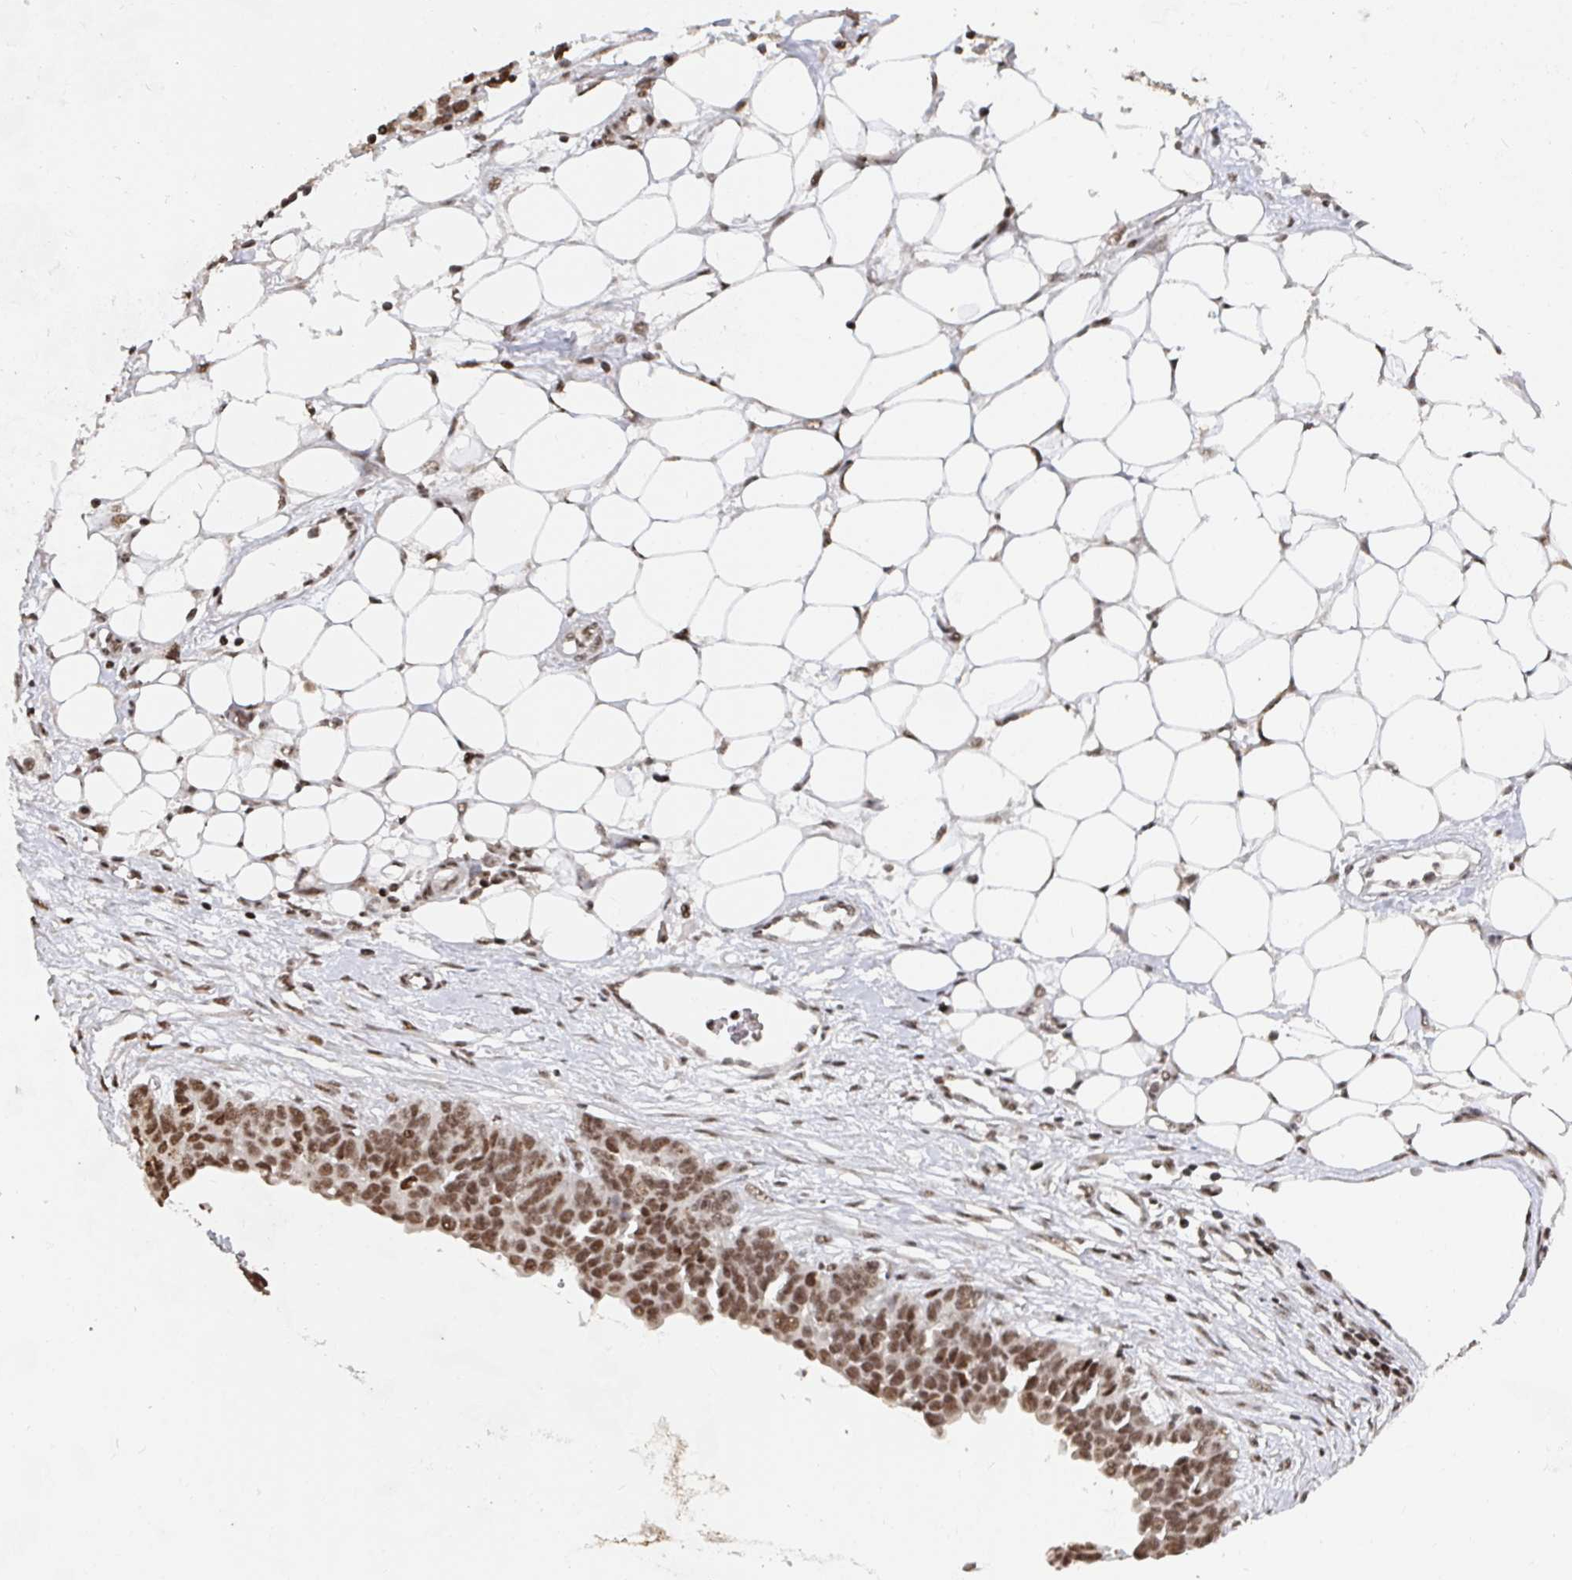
{"staining": {"intensity": "moderate", "quantity": ">75%", "location": "nuclear"}, "tissue": "ovarian cancer", "cell_type": "Tumor cells", "image_type": "cancer", "snomed": [{"axis": "morphology", "description": "Cystadenocarcinoma, serous, NOS"}, {"axis": "topography", "description": "Ovary"}], "caption": "Immunohistochemical staining of human ovarian cancer (serous cystadenocarcinoma) shows medium levels of moderate nuclear protein staining in about >75% of tumor cells.", "gene": "ZDHHC12", "patient": {"sex": "female", "age": 76}}